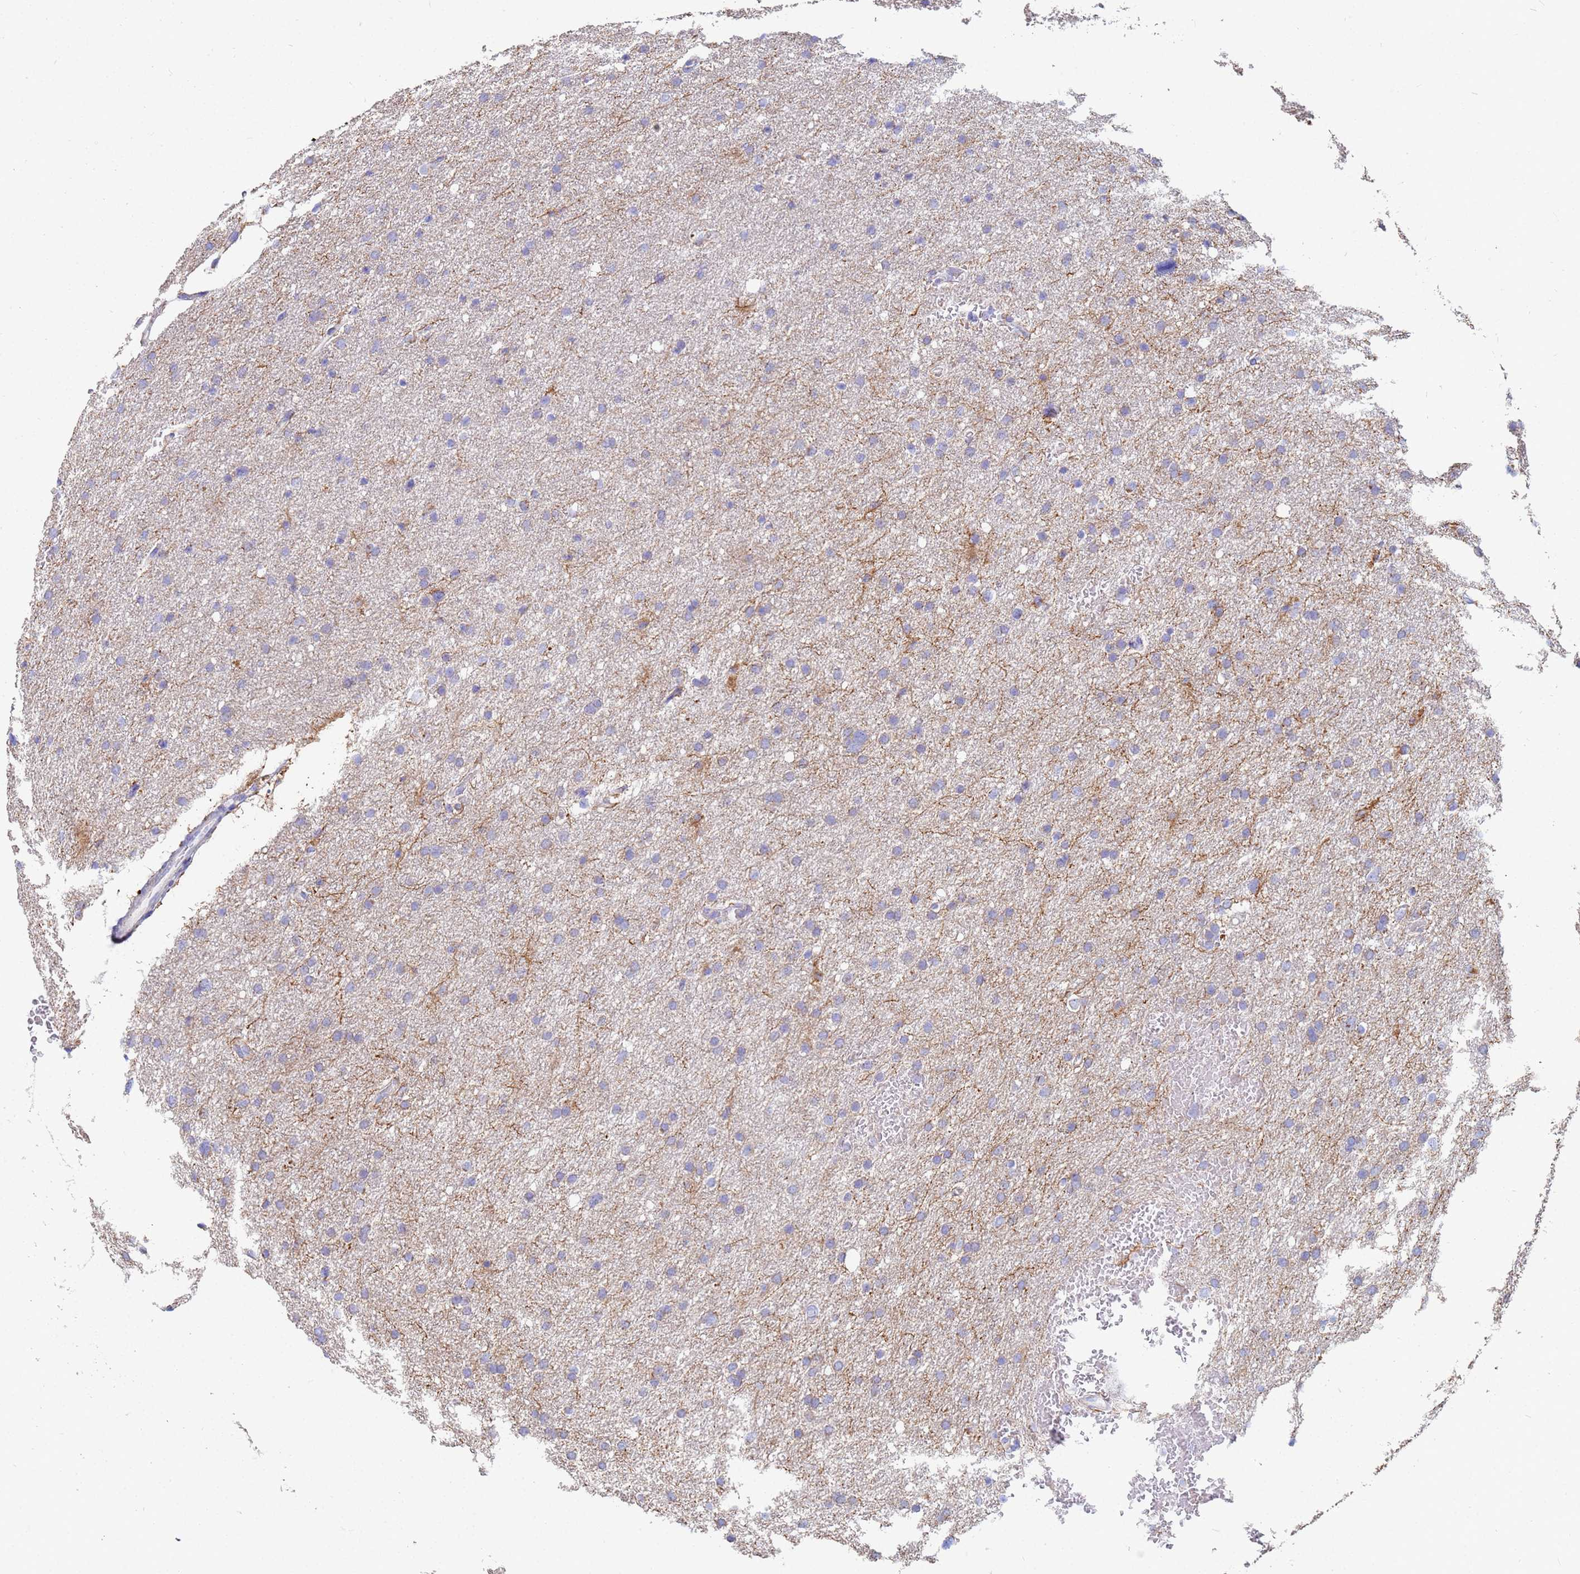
{"staining": {"intensity": "negative", "quantity": "none", "location": "none"}, "tissue": "glioma", "cell_type": "Tumor cells", "image_type": "cancer", "snomed": [{"axis": "morphology", "description": "Glioma, malignant, High grade"}, {"axis": "topography", "description": "Cerebral cortex"}], "caption": "A photomicrograph of high-grade glioma (malignant) stained for a protein exhibits no brown staining in tumor cells.", "gene": "UQCRH", "patient": {"sex": "female", "age": 36}}